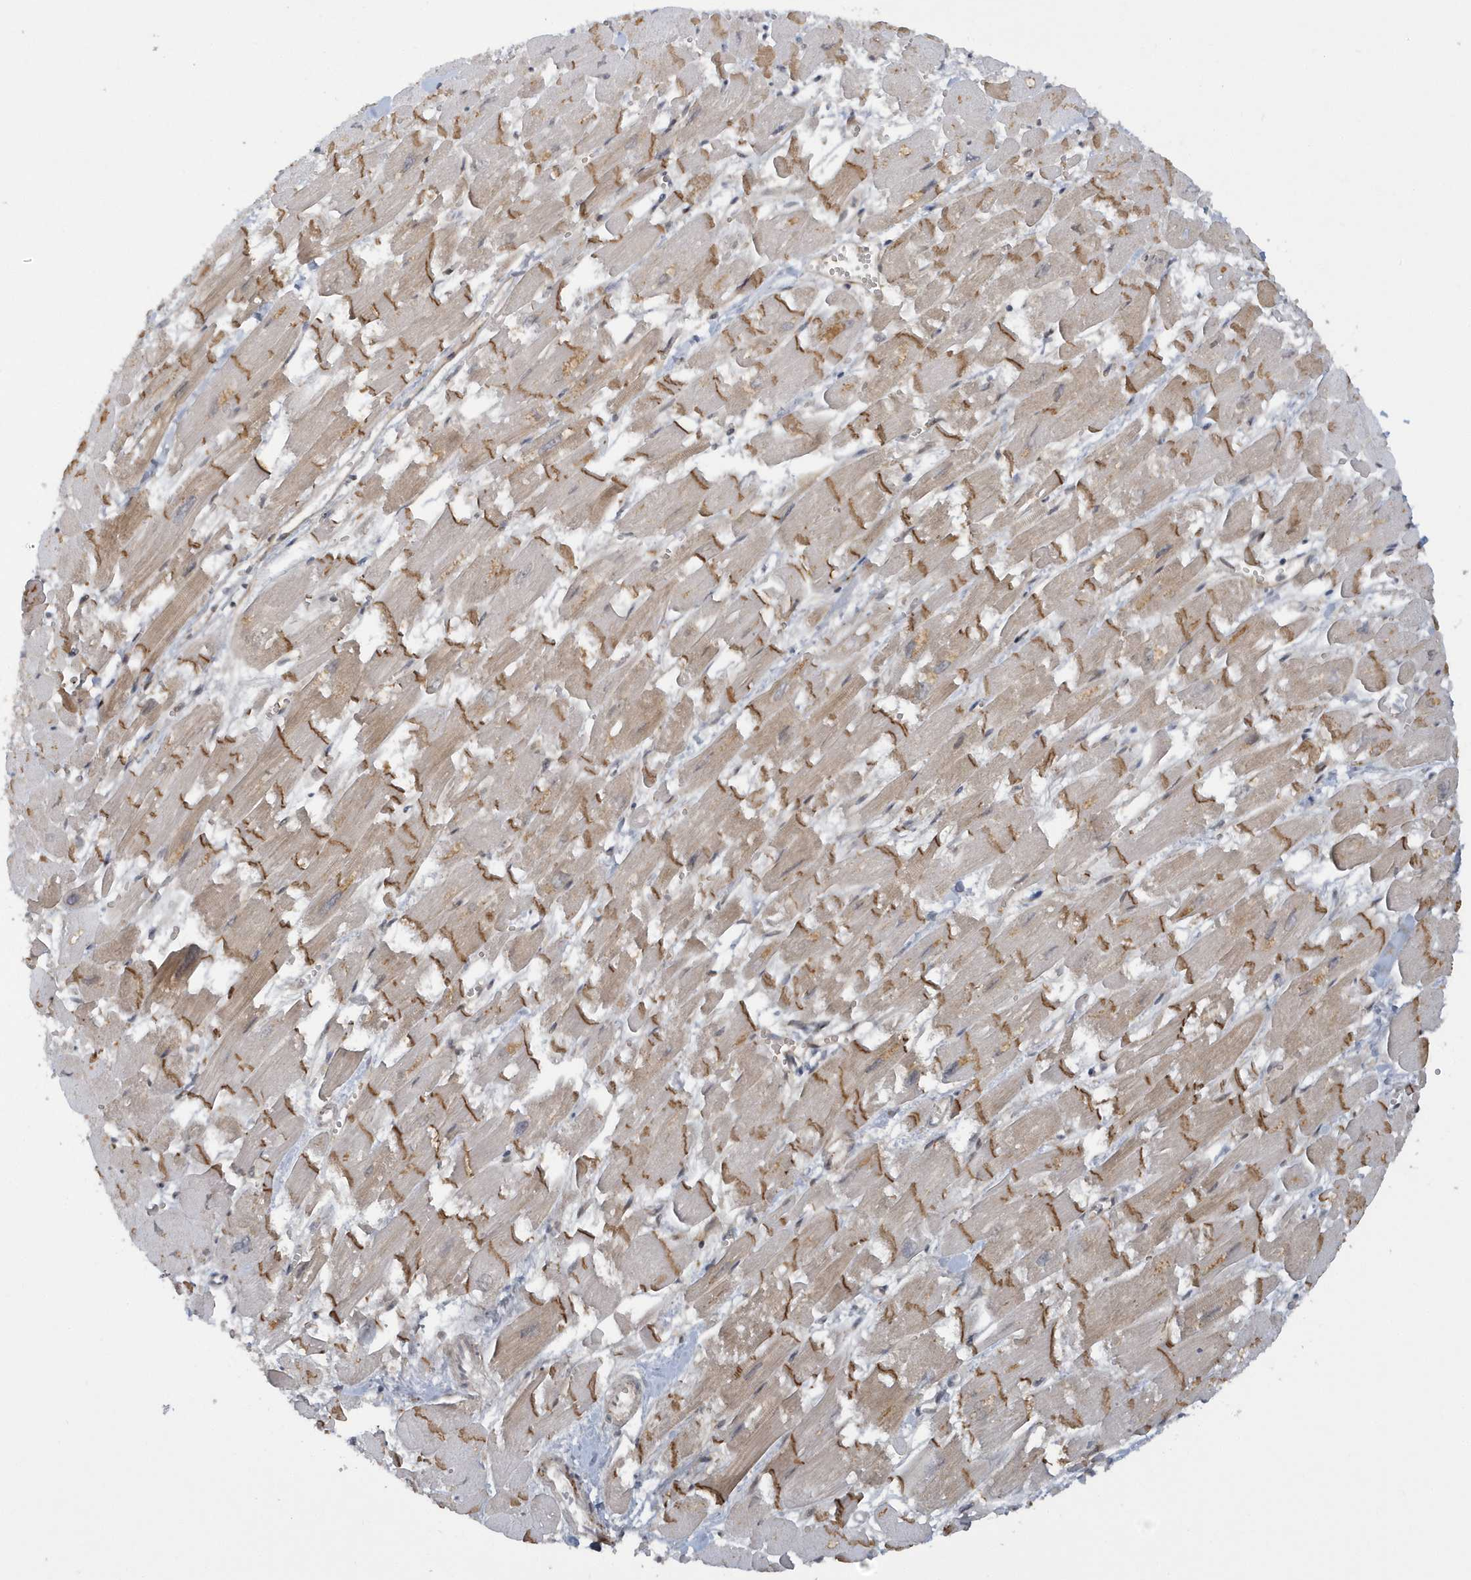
{"staining": {"intensity": "moderate", "quantity": "25%-75%", "location": "cytoplasmic/membranous"}, "tissue": "heart muscle", "cell_type": "Cardiomyocytes", "image_type": "normal", "snomed": [{"axis": "morphology", "description": "Normal tissue, NOS"}, {"axis": "topography", "description": "Heart"}], "caption": "This micrograph shows IHC staining of unremarkable human heart muscle, with medium moderate cytoplasmic/membranous expression in about 25%-75% of cardiomyocytes.", "gene": "ATG4A", "patient": {"sex": "male", "age": 54}}